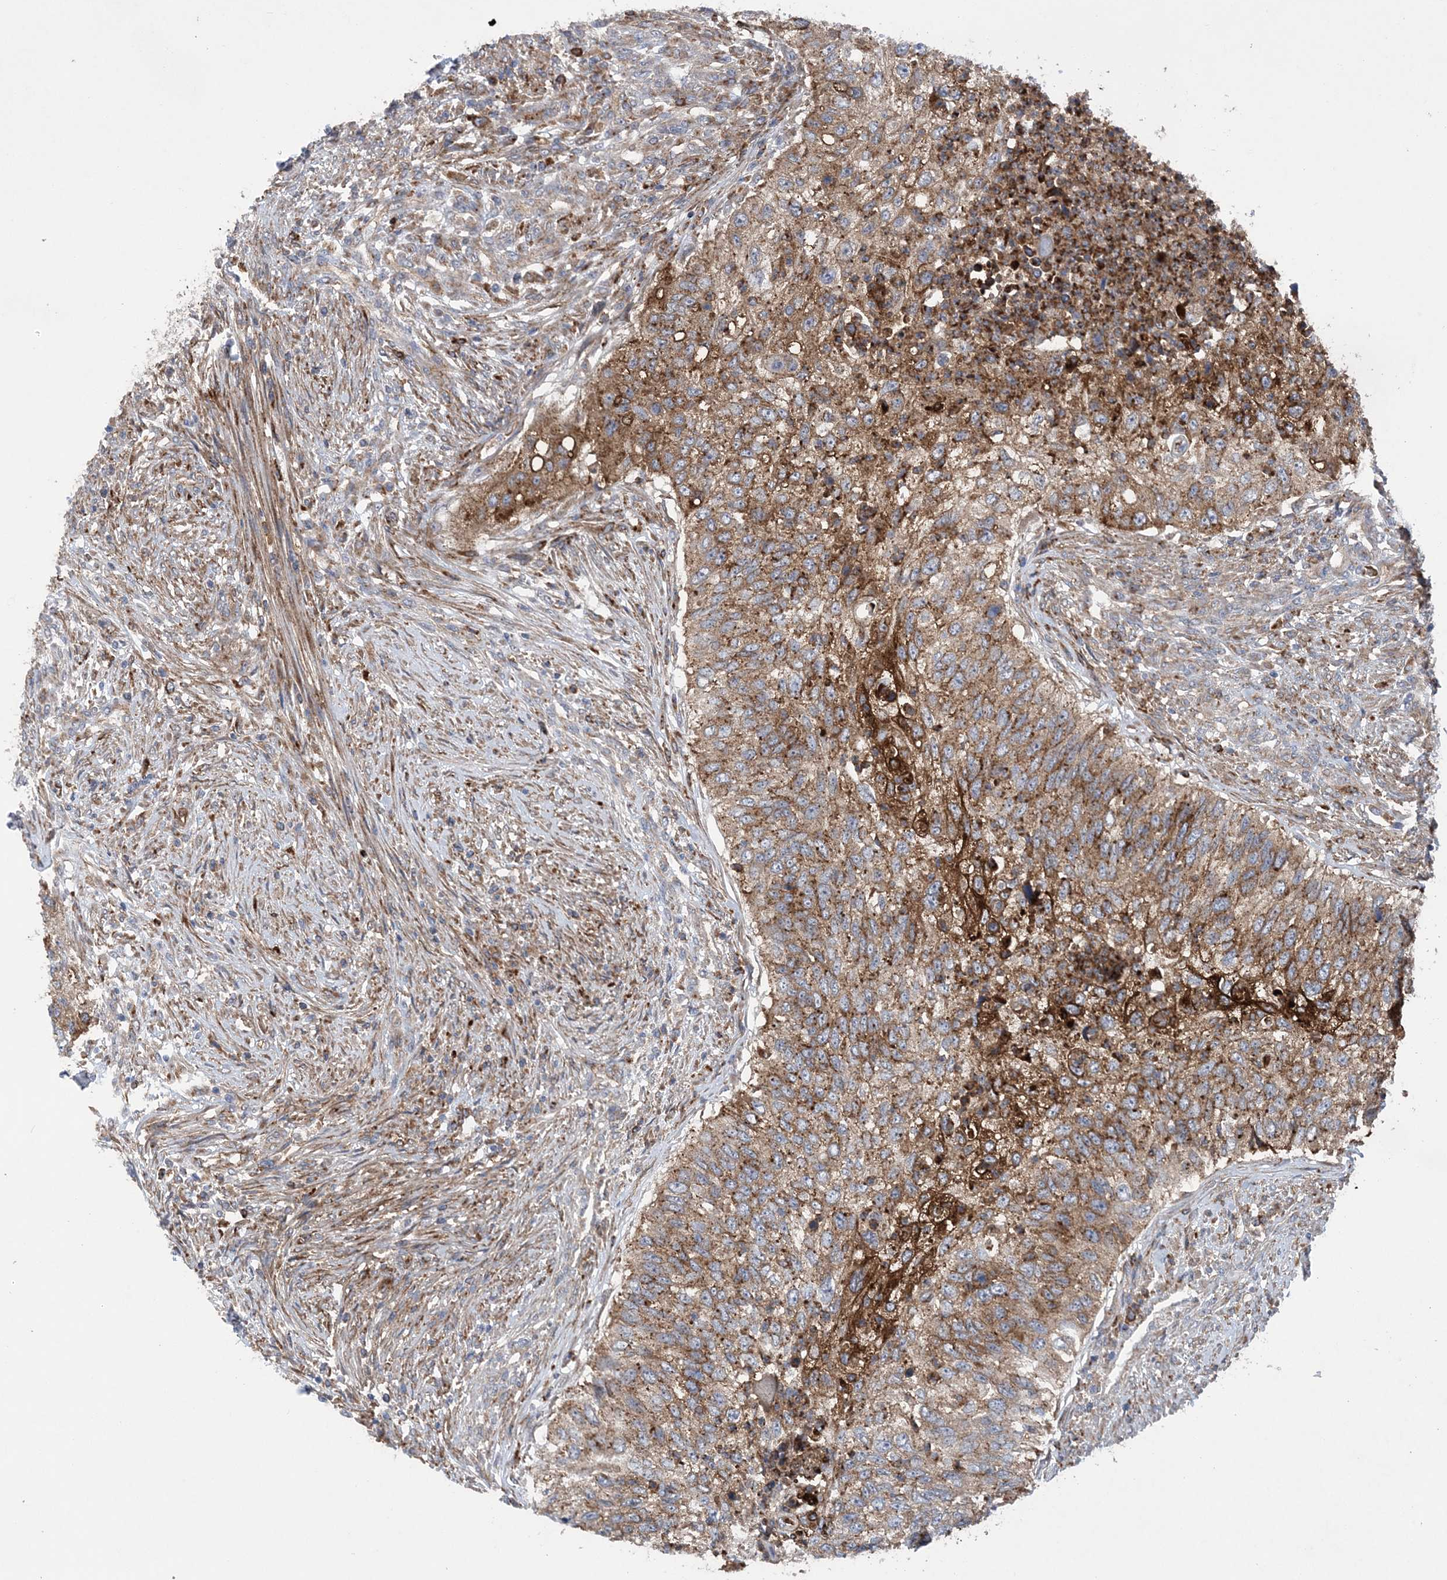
{"staining": {"intensity": "moderate", "quantity": ">75%", "location": "cytoplasmic/membranous"}, "tissue": "urothelial cancer", "cell_type": "Tumor cells", "image_type": "cancer", "snomed": [{"axis": "morphology", "description": "Urothelial carcinoma, High grade"}, {"axis": "topography", "description": "Urinary bladder"}], "caption": "Immunohistochemical staining of urothelial cancer reveals medium levels of moderate cytoplasmic/membranous protein expression in about >75% of tumor cells. The protein is stained brown, and the nuclei are stained in blue (DAB IHC with brightfield microscopy, high magnification).", "gene": "PTTG1IP", "patient": {"sex": "female", "age": 60}}